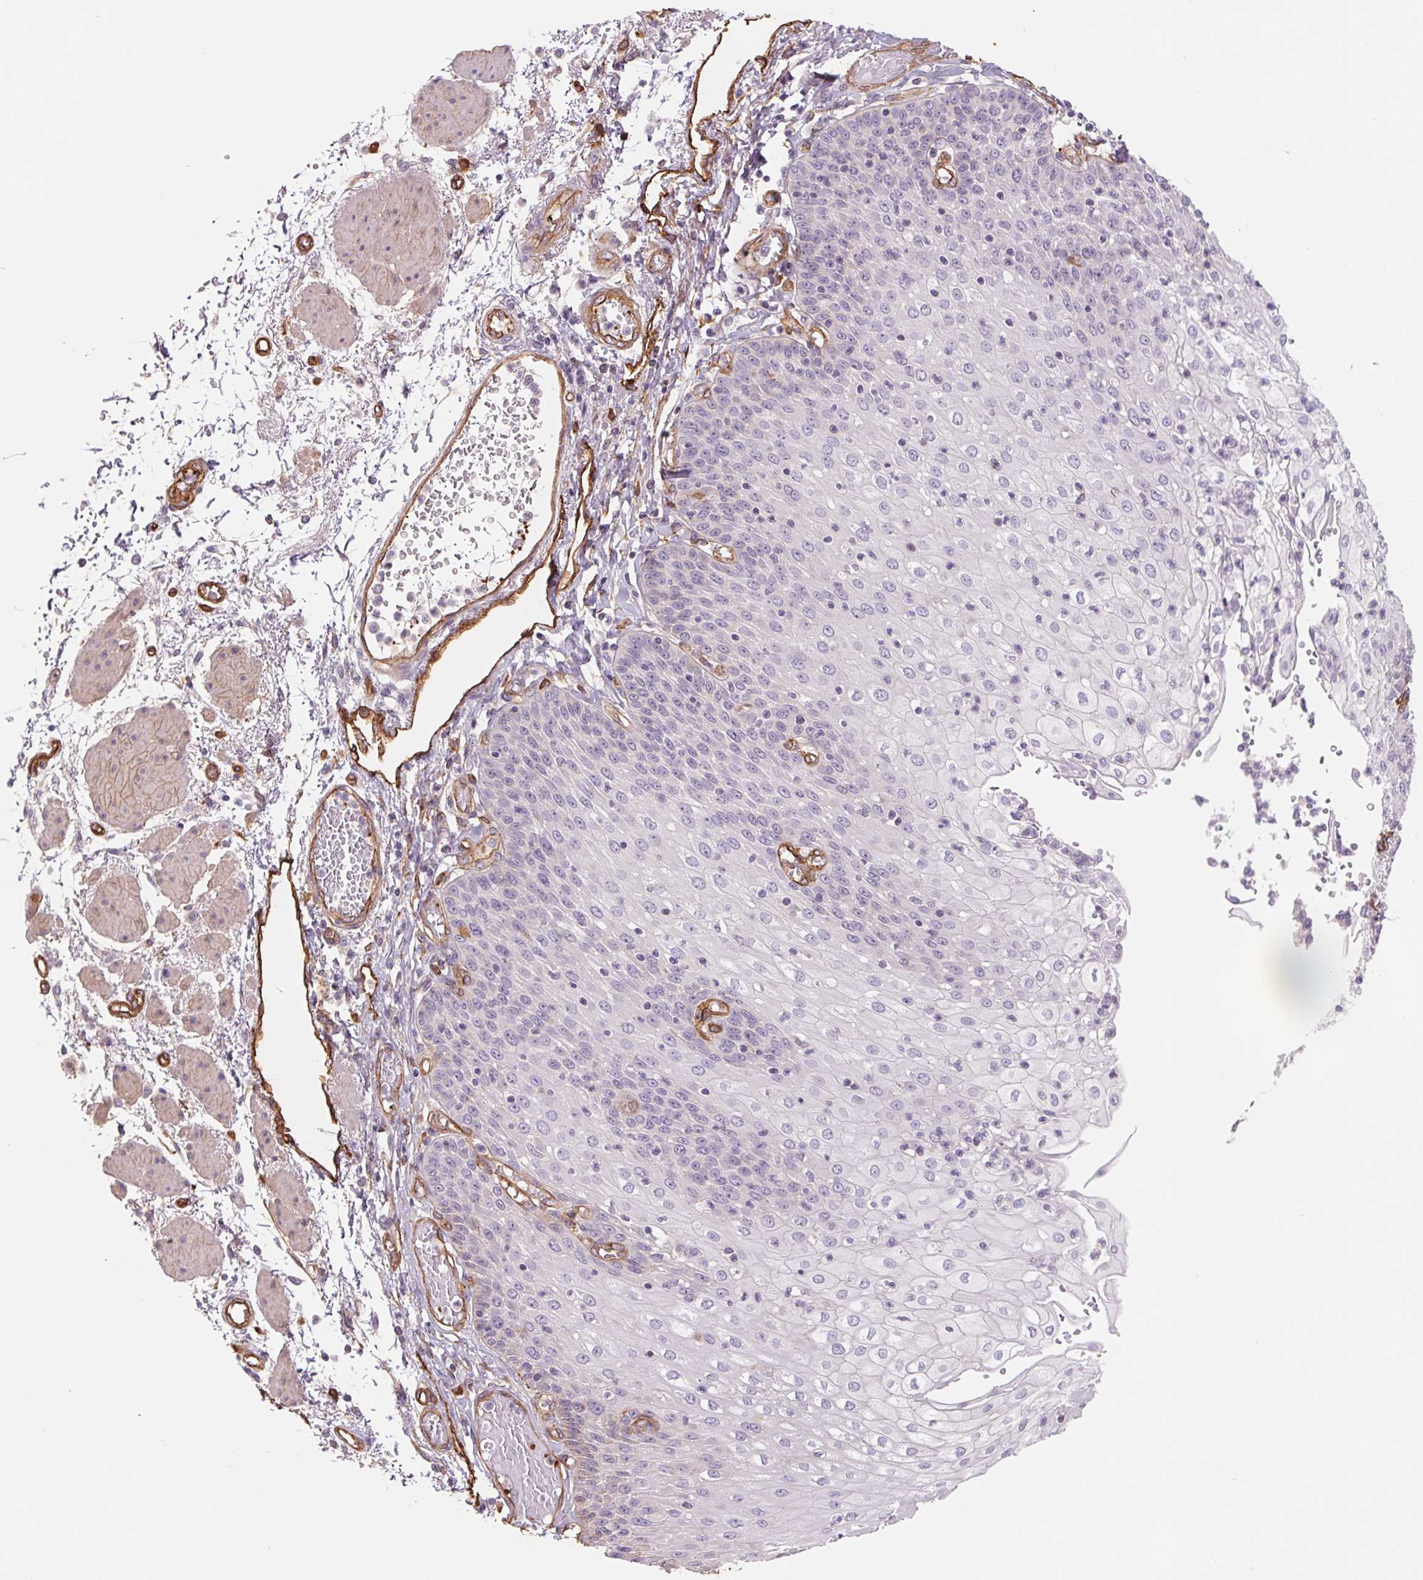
{"staining": {"intensity": "negative", "quantity": "none", "location": "none"}, "tissue": "esophagus", "cell_type": "Squamous epithelial cells", "image_type": "normal", "snomed": [{"axis": "morphology", "description": "Normal tissue, NOS"}, {"axis": "morphology", "description": "Adenocarcinoma, NOS"}, {"axis": "topography", "description": "Esophagus"}], "caption": "Esophagus stained for a protein using immunohistochemistry reveals no staining squamous epithelial cells.", "gene": "ANKRD13B", "patient": {"sex": "male", "age": 81}}